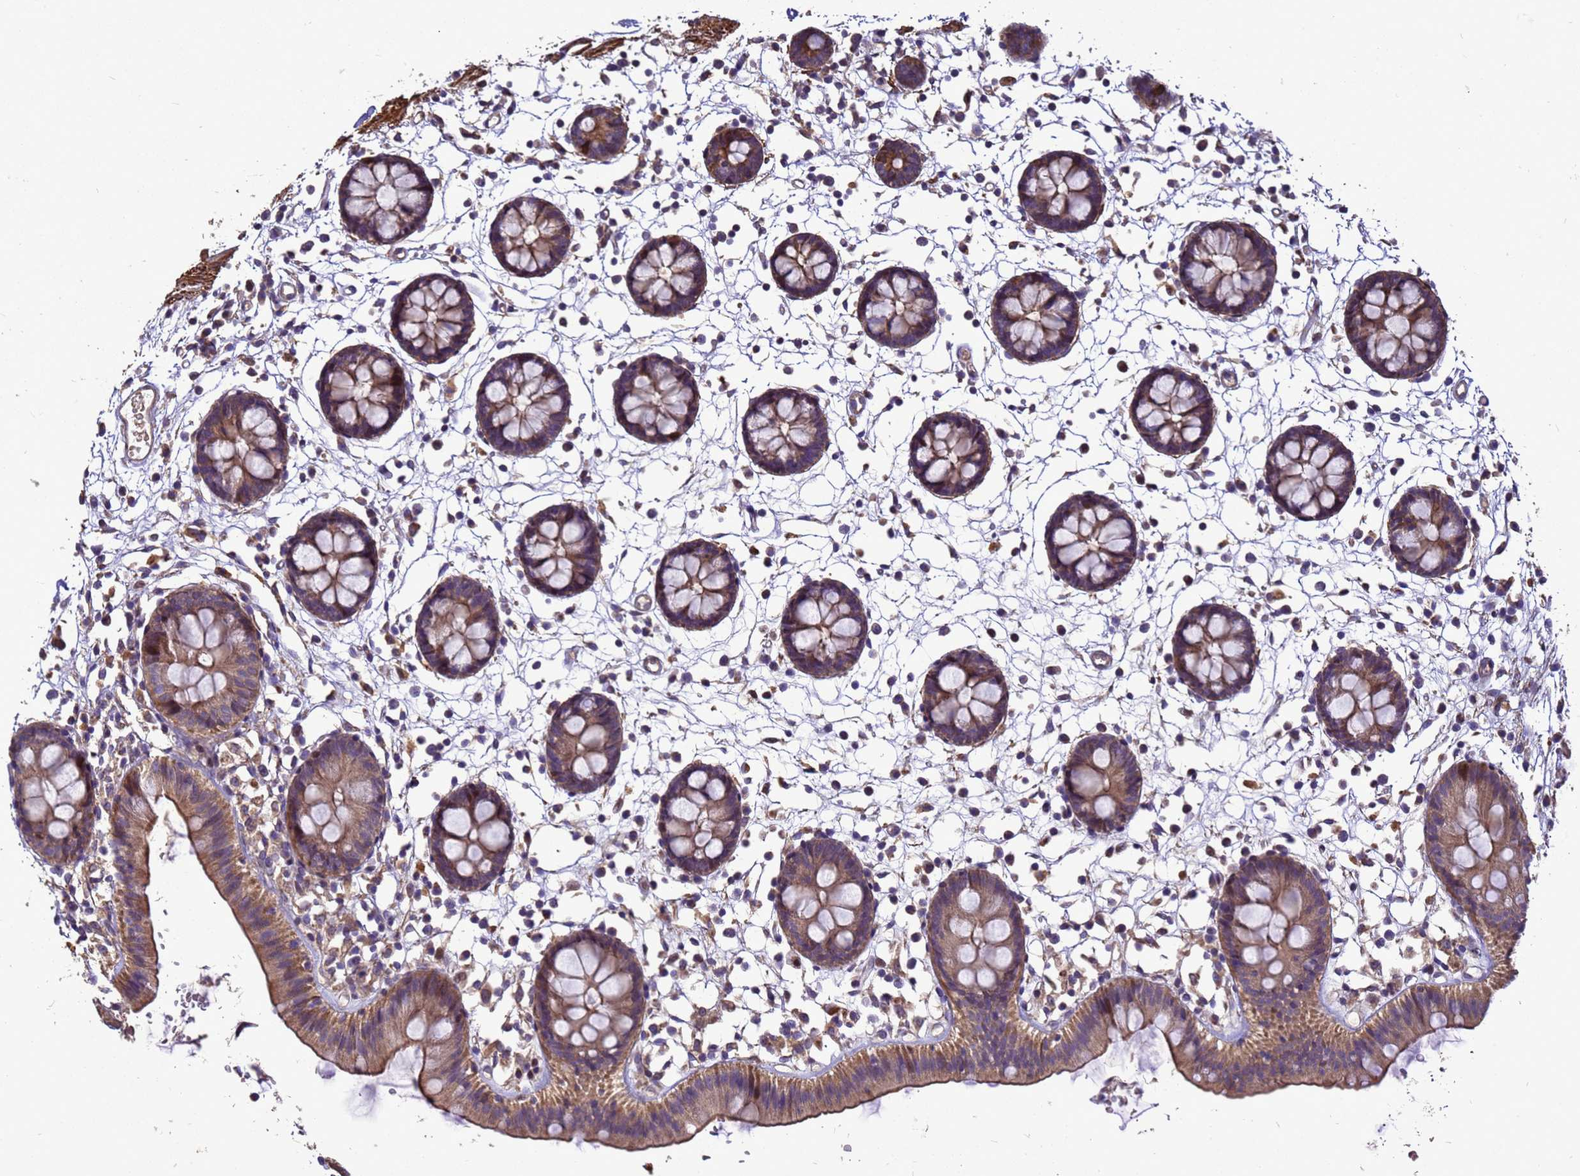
{"staining": {"intensity": "moderate", "quantity": ">75%", "location": "cytoplasmic/membranous"}, "tissue": "colon", "cell_type": "Endothelial cells", "image_type": "normal", "snomed": [{"axis": "morphology", "description": "Normal tissue, NOS"}, {"axis": "topography", "description": "Colon"}], "caption": "A brown stain labels moderate cytoplasmic/membranous expression of a protein in endothelial cells of benign colon.", "gene": "RSPRY1", "patient": {"sex": "male", "age": 56}}